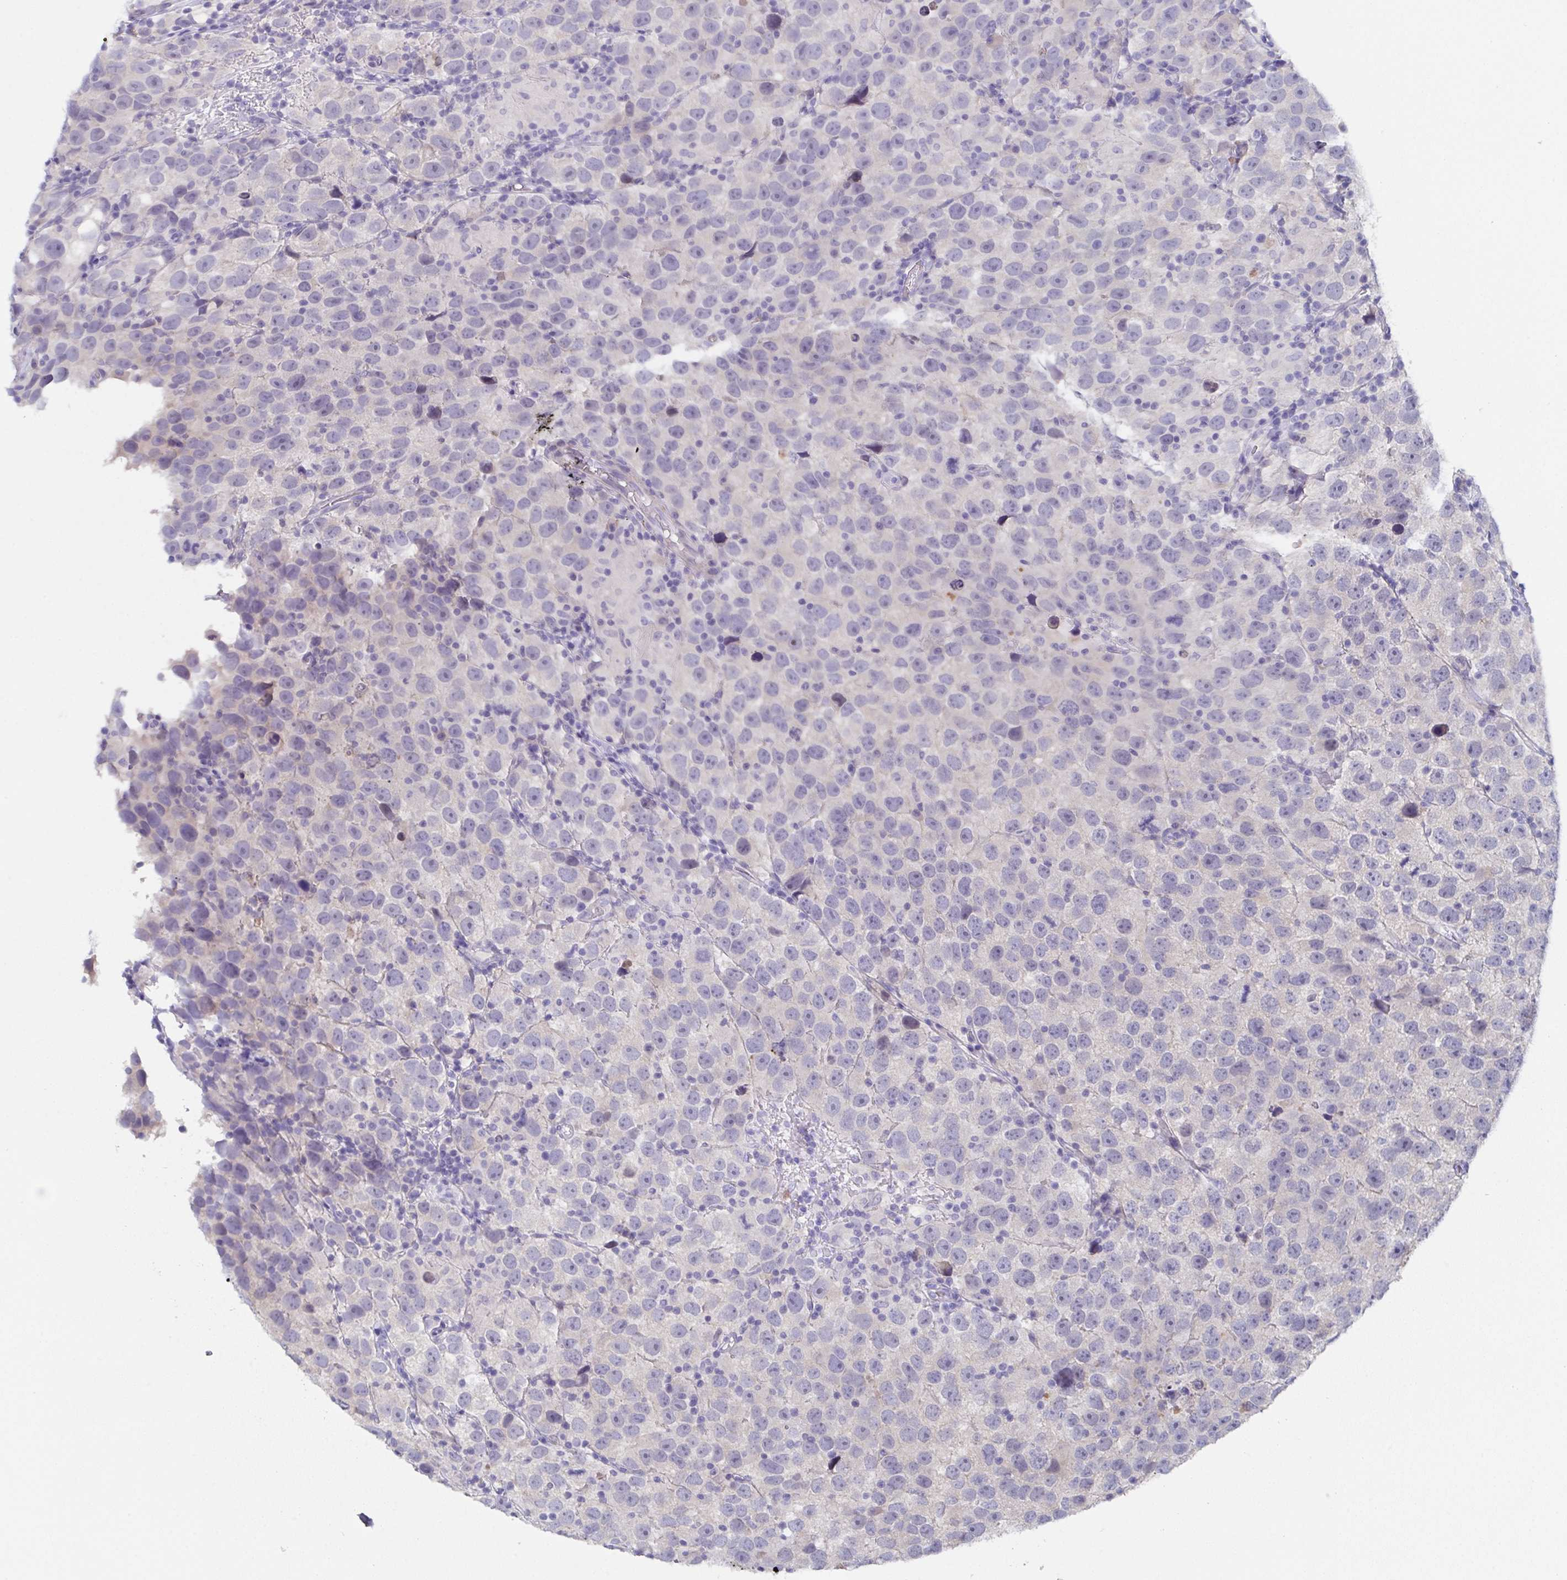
{"staining": {"intensity": "negative", "quantity": "none", "location": "none"}, "tissue": "testis cancer", "cell_type": "Tumor cells", "image_type": "cancer", "snomed": [{"axis": "morphology", "description": "Seminoma, NOS"}, {"axis": "topography", "description": "Testis"}], "caption": "This is an immunohistochemistry (IHC) micrograph of seminoma (testis). There is no positivity in tumor cells.", "gene": "SSC4D", "patient": {"sex": "male", "age": 26}}